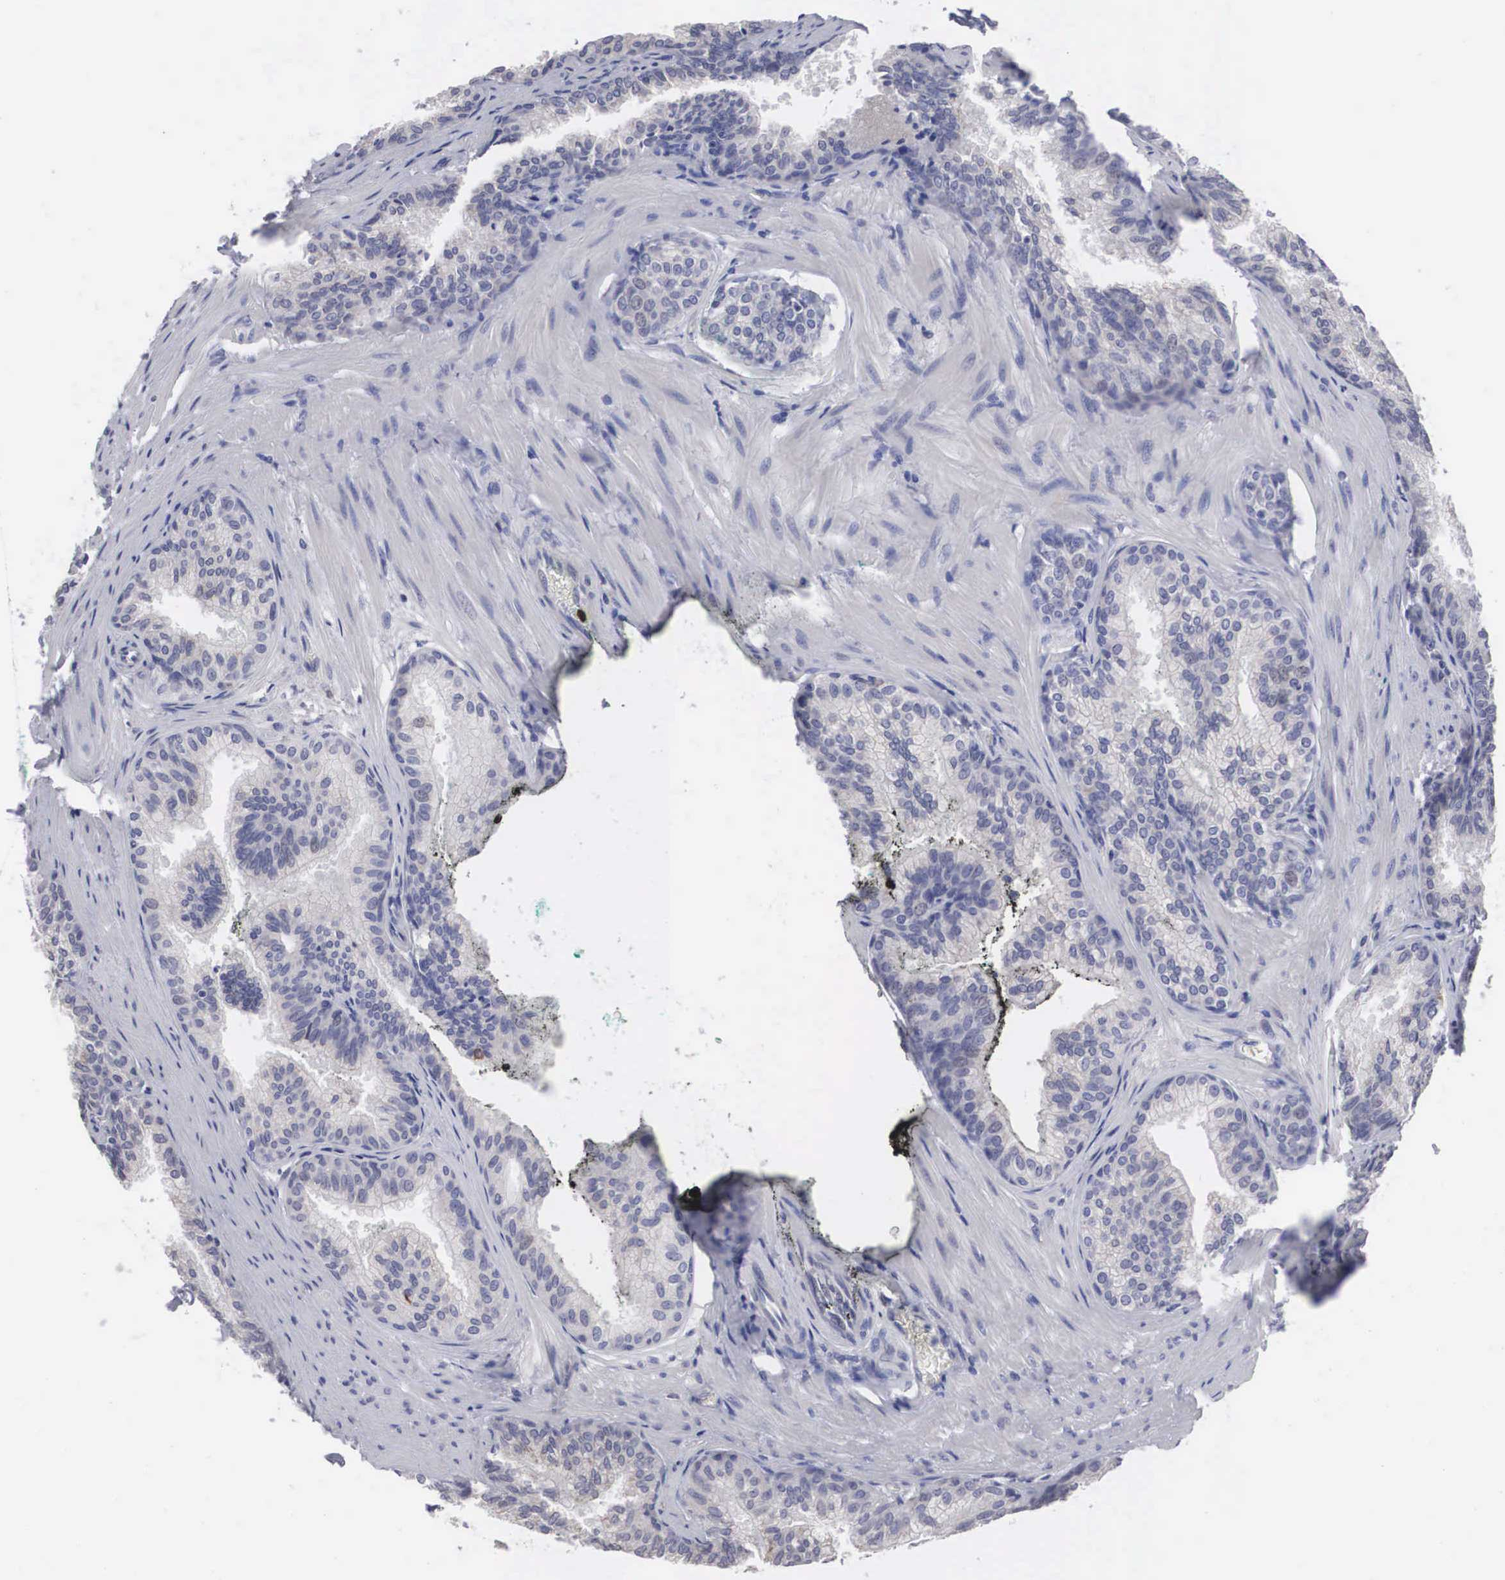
{"staining": {"intensity": "weak", "quantity": "<25%", "location": "cytoplasmic/membranous"}, "tissue": "prostate", "cell_type": "Glandular cells", "image_type": "normal", "snomed": [{"axis": "morphology", "description": "Normal tissue, NOS"}, {"axis": "topography", "description": "Prostate"}], "caption": "High magnification brightfield microscopy of normal prostate stained with DAB (3,3'-diaminobenzidine) (brown) and counterstained with hematoxylin (blue): glandular cells show no significant expression. The staining was performed using DAB (3,3'-diaminobenzidine) to visualize the protein expression in brown, while the nuclei were stained in blue with hematoxylin (Magnification: 20x).", "gene": "HMOX1", "patient": {"sex": "male", "age": 68}}